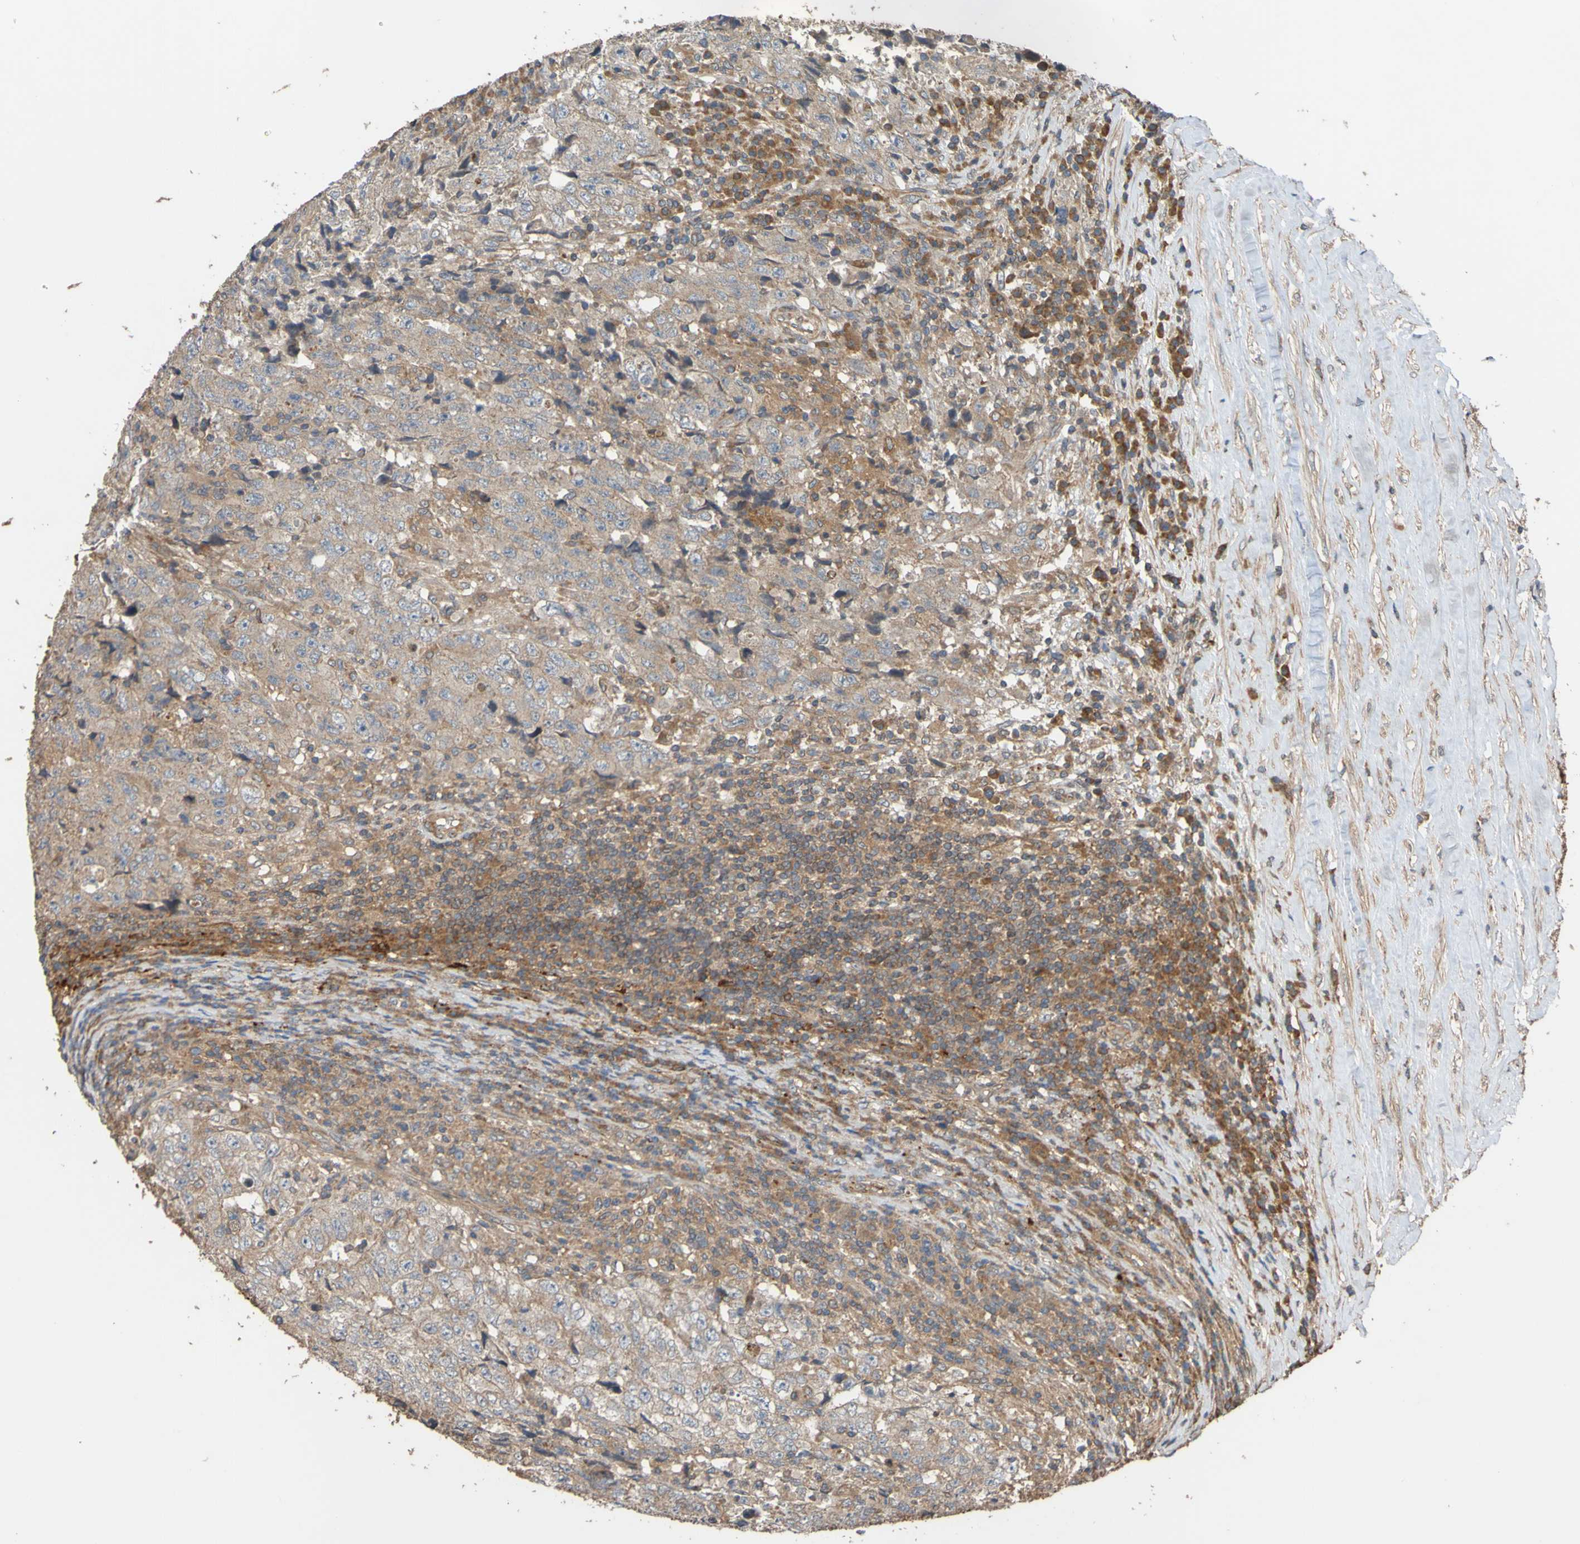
{"staining": {"intensity": "weak", "quantity": ">75%", "location": "cytoplasmic/membranous"}, "tissue": "testis cancer", "cell_type": "Tumor cells", "image_type": "cancer", "snomed": [{"axis": "morphology", "description": "Necrosis, NOS"}, {"axis": "morphology", "description": "Carcinoma, Embryonal, NOS"}, {"axis": "topography", "description": "Testis"}], "caption": "This histopathology image displays IHC staining of embryonal carcinoma (testis), with low weak cytoplasmic/membranous staining in about >75% of tumor cells.", "gene": "UCN", "patient": {"sex": "male", "age": 19}}